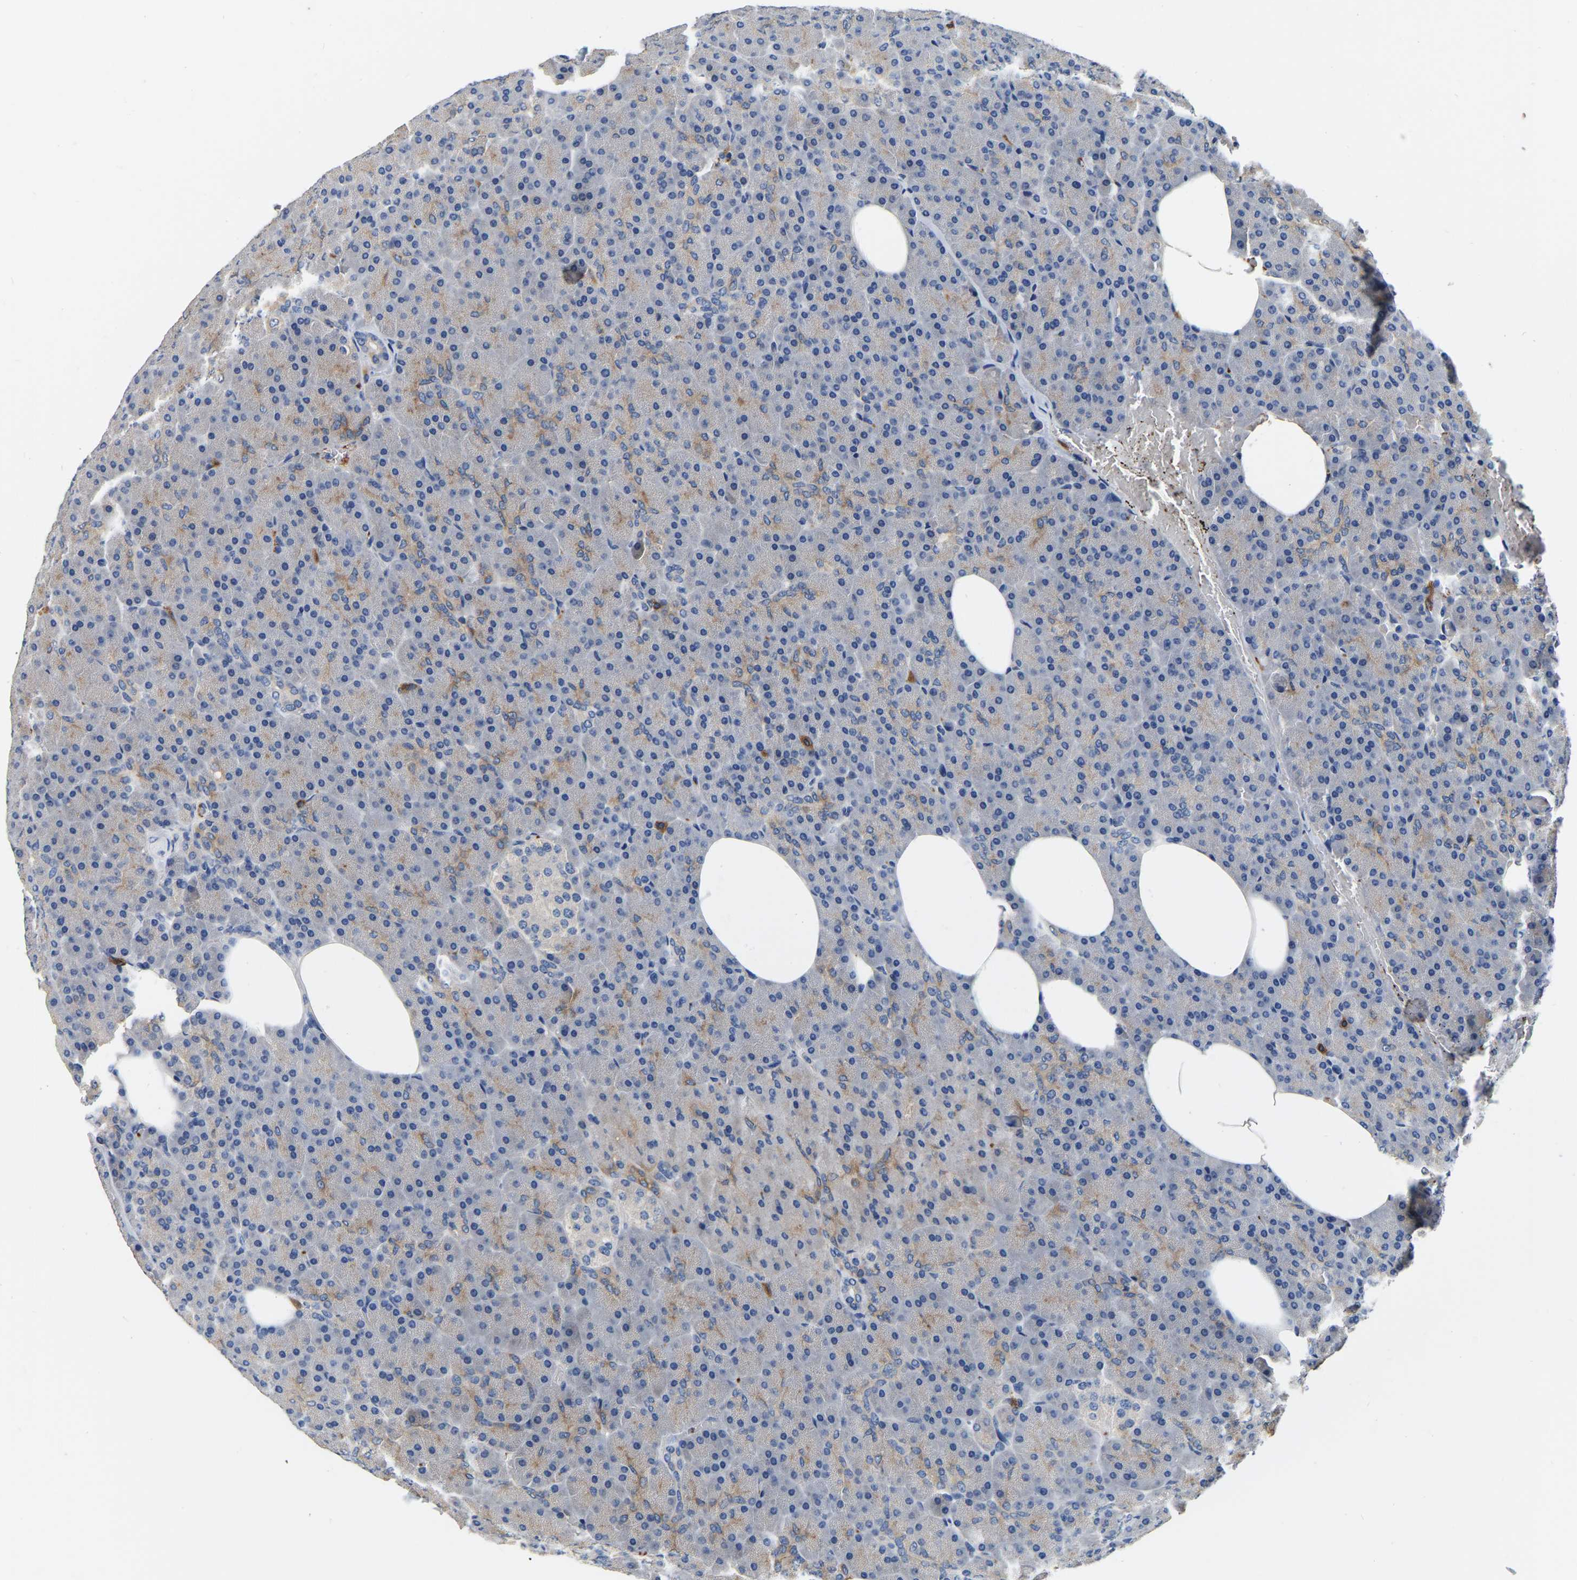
{"staining": {"intensity": "moderate", "quantity": "25%-75%", "location": "cytoplasmic/membranous"}, "tissue": "pancreas", "cell_type": "Exocrine glandular cells", "image_type": "normal", "snomed": [{"axis": "morphology", "description": "Normal tissue, NOS"}, {"axis": "topography", "description": "Pancreas"}], "caption": "Brown immunohistochemical staining in unremarkable pancreas demonstrates moderate cytoplasmic/membranous staining in approximately 25%-75% of exocrine glandular cells. Using DAB (brown) and hematoxylin (blue) stains, captured at high magnification using brightfield microscopy.", "gene": "RAB27B", "patient": {"sex": "female", "age": 35}}